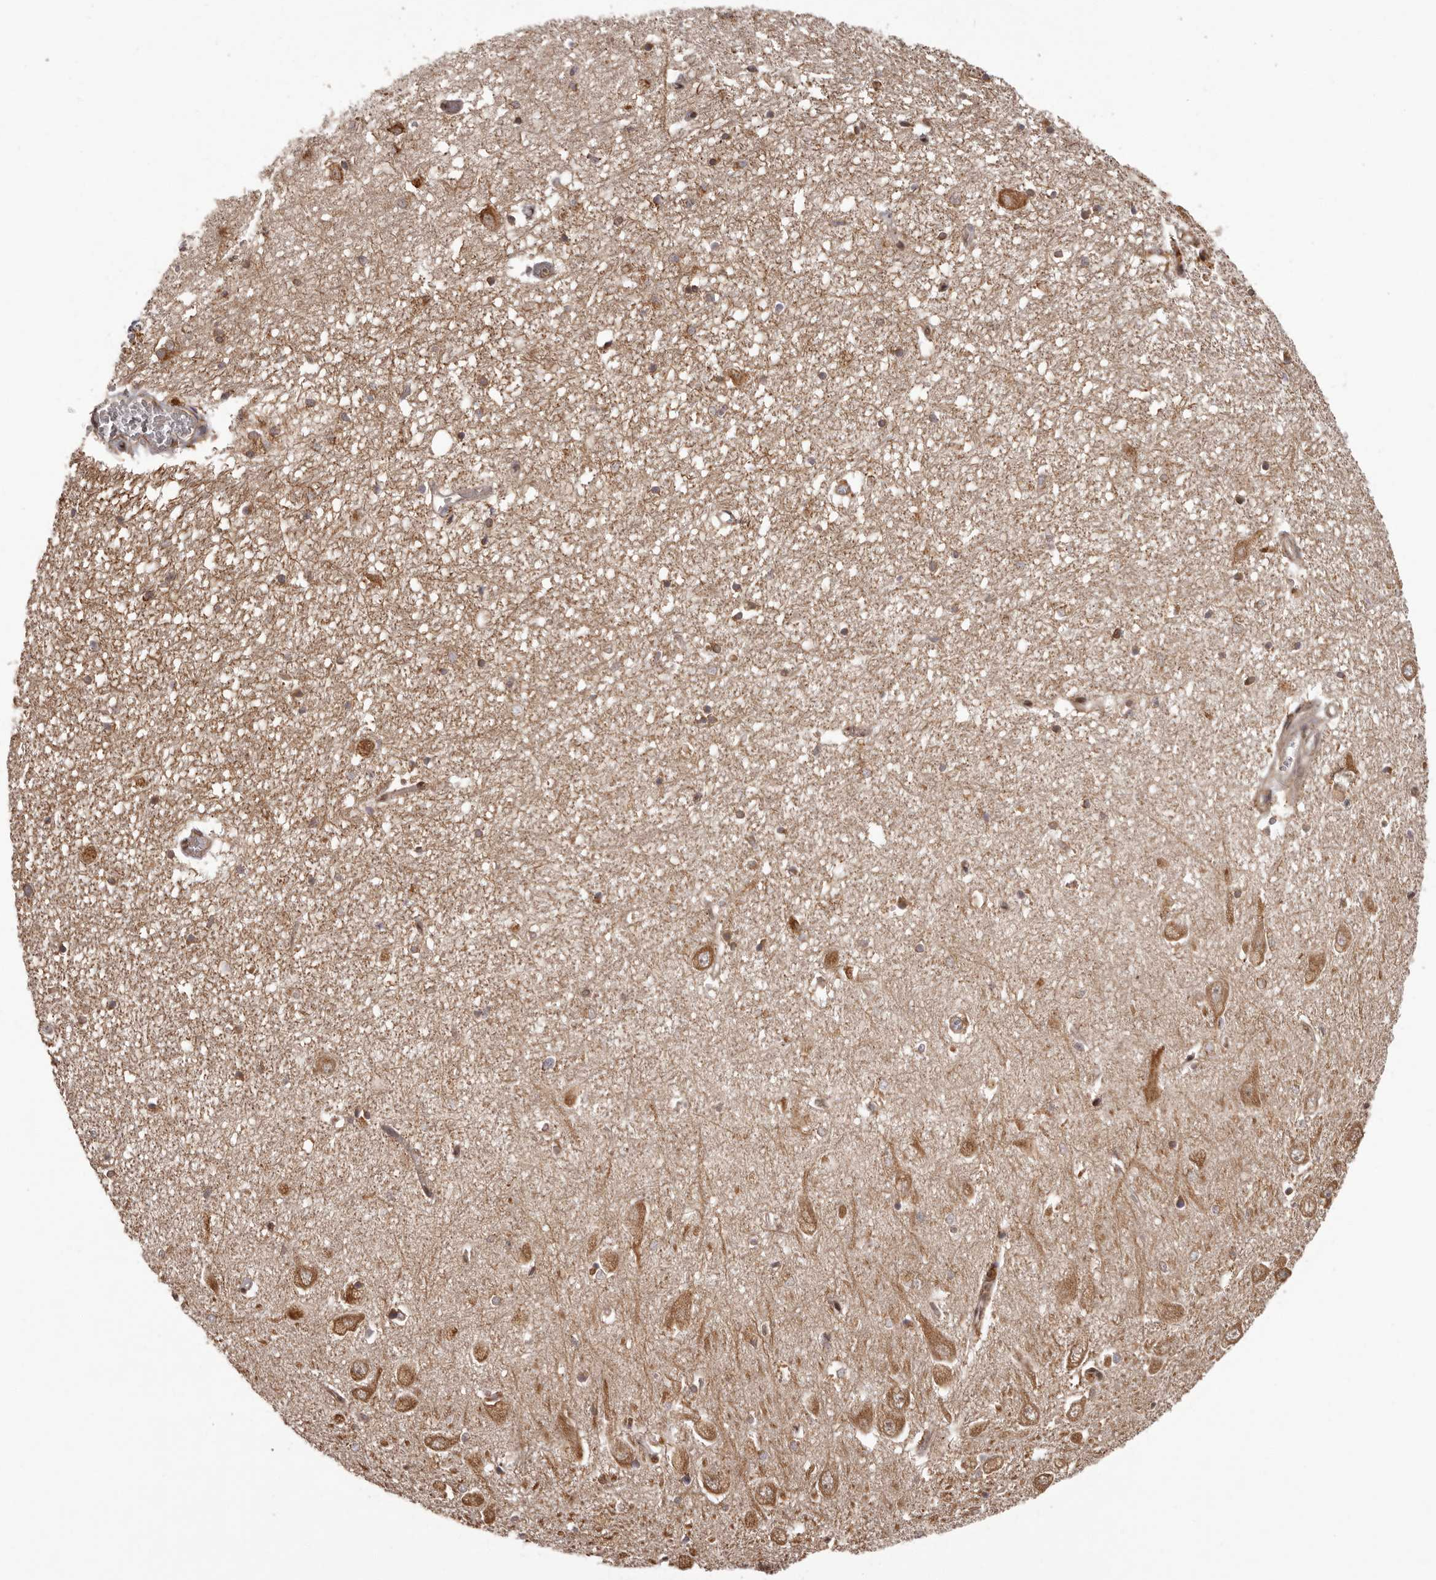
{"staining": {"intensity": "moderate", "quantity": ">75%", "location": "cytoplasmic/membranous"}, "tissue": "hippocampus", "cell_type": "Glial cells", "image_type": "normal", "snomed": [{"axis": "morphology", "description": "Normal tissue, NOS"}, {"axis": "topography", "description": "Hippocampus"}], "caption": "Glial cells exhibit medium levels of moderate cytoplasmic/membranous positivity in about >75% of cells in normal hippocampus.", "gene": "IL32", "patient": {"sex": "female", "age": 64}}